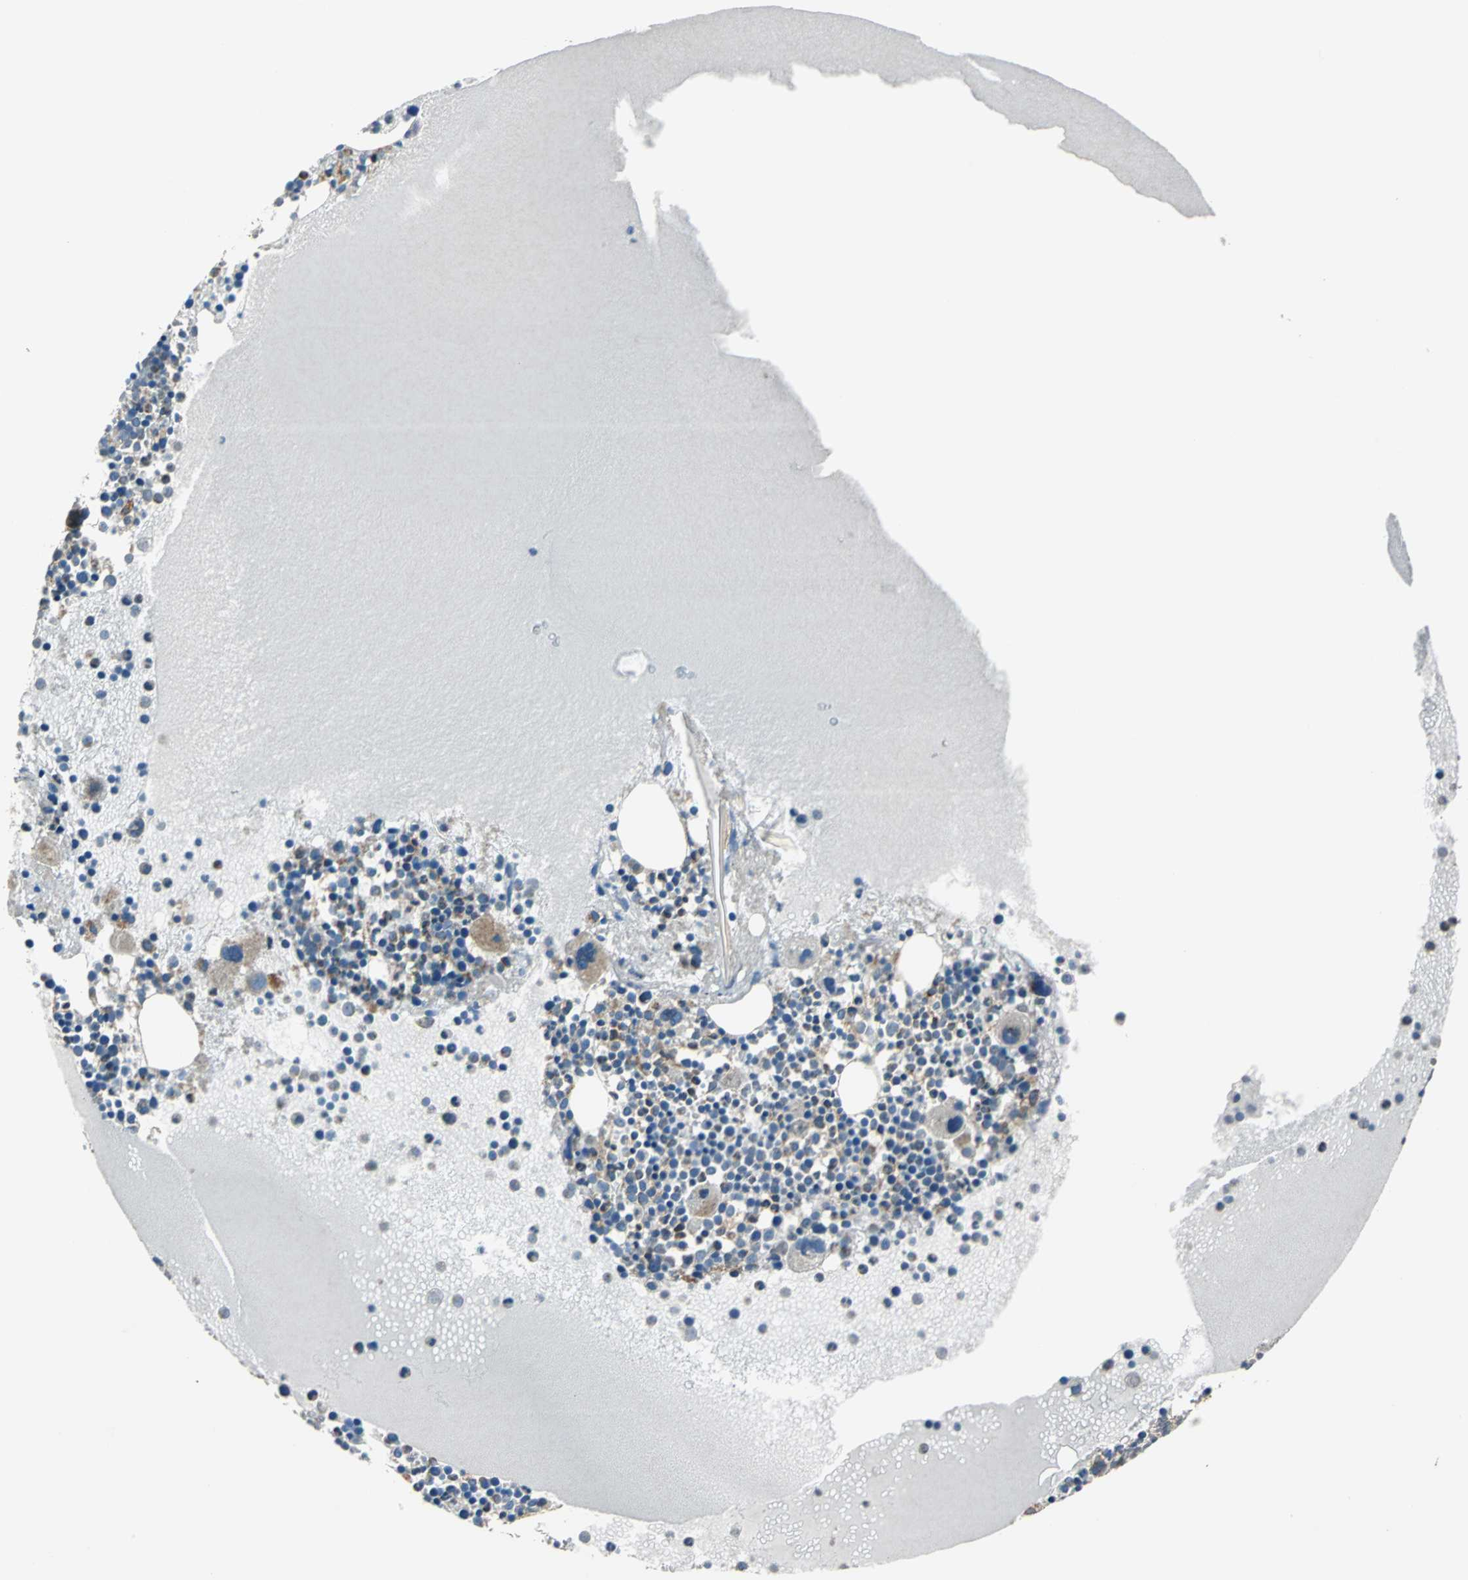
{"staining": {"intensity": "weak", "quantity": "25%-75%", "location": "cytoplasmic/membranous"}, "tissue": "bone marrow", "cell_type": "Hematopoietic cells", "image_type": "normal", "snomed": [{"axis": "morphology", "description": "Normal tissue, NOS"}, {"axis": "topography", "description": "Bone marrow"}], "caption": "Weak cytoplasmic/membranous protein positivity is appreciated in about 25%-75% of hematopoietic cells in bone marrow.", "gene": "HTATIP2", "patient": {"sex": "male", "age": 34}}